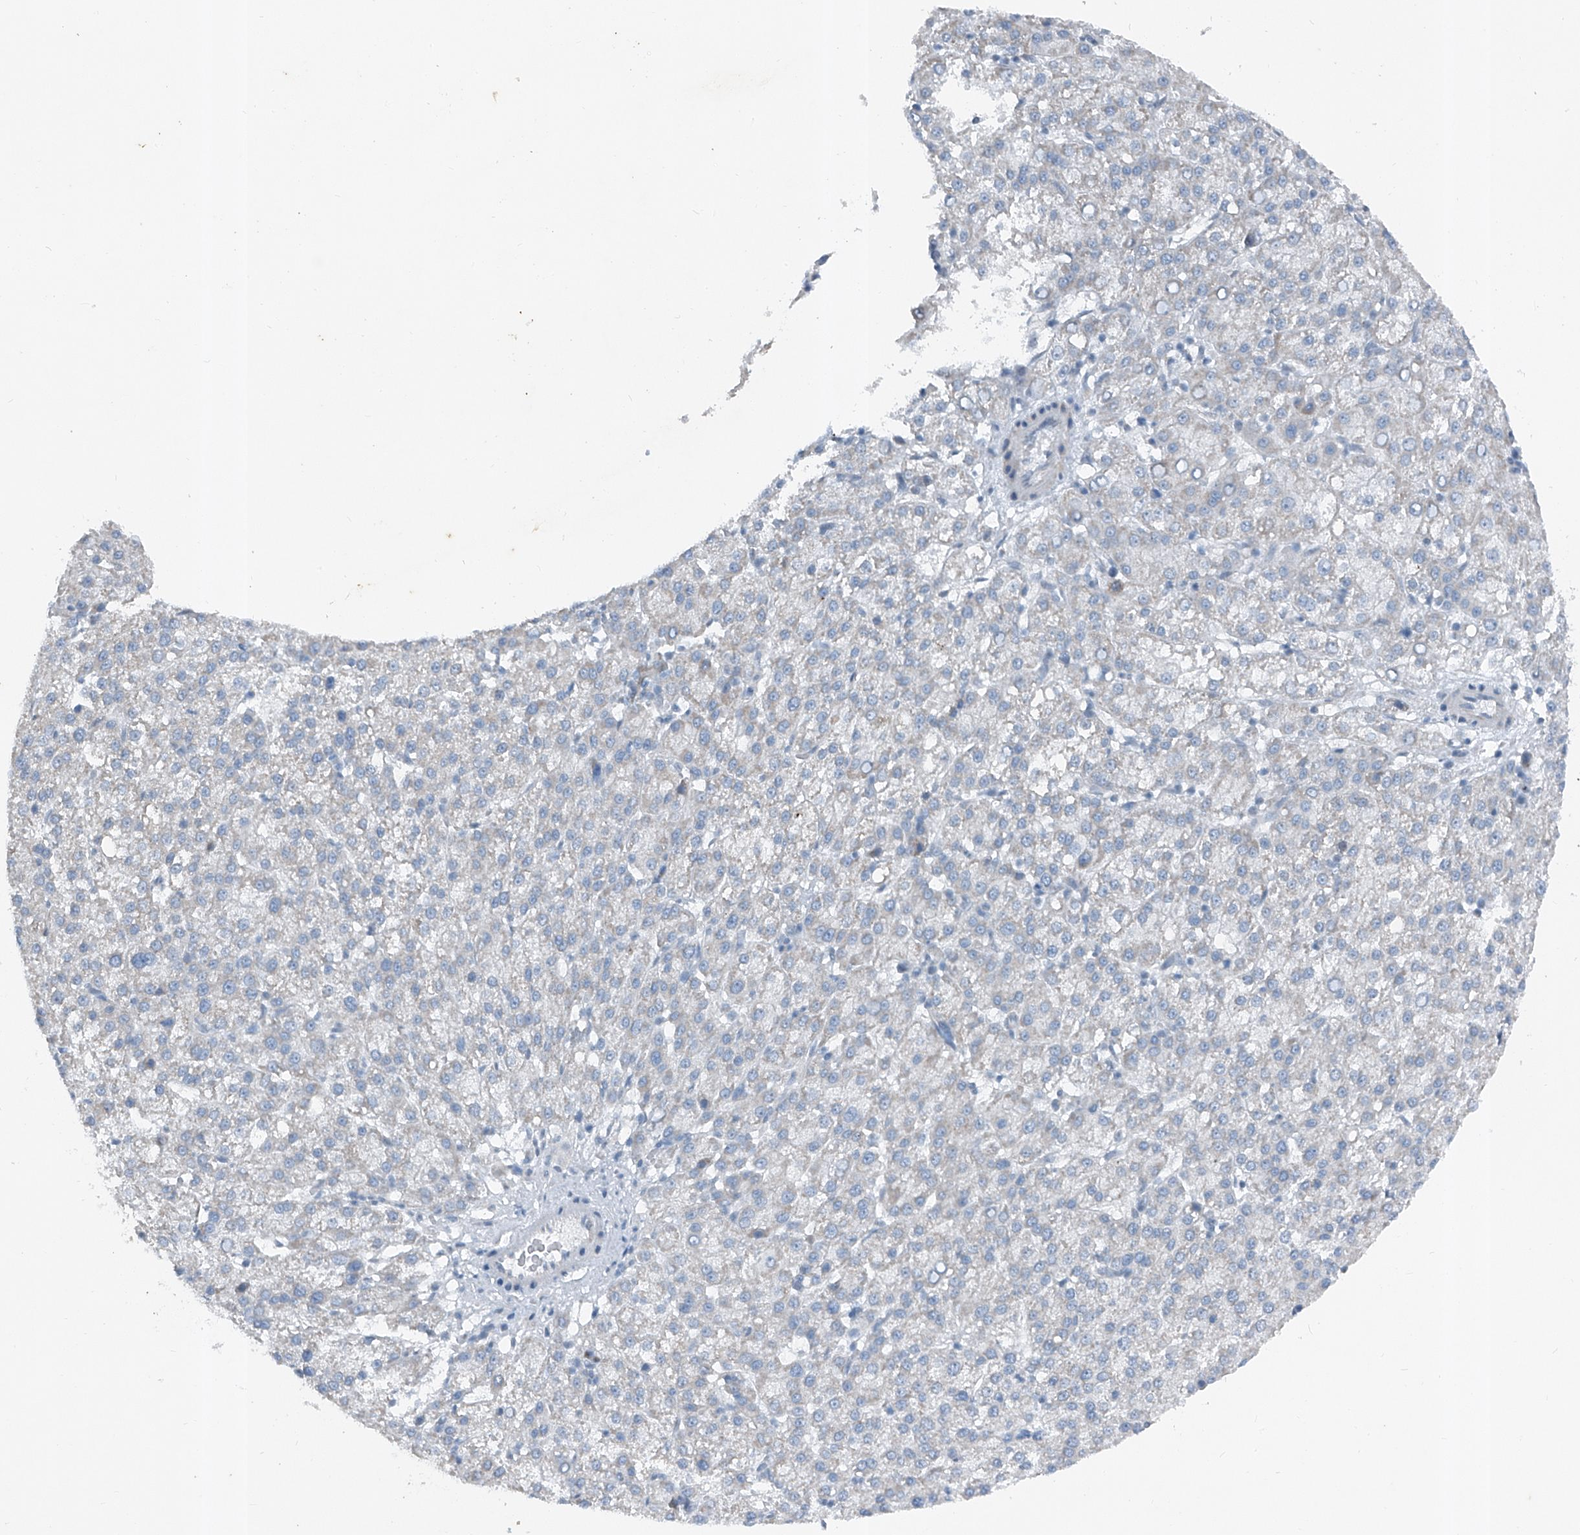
{"staining": {"intensity": "negative", "quantity": "none", "location": "none"}, "tissue": "liver cancer", "cell_type": "Tumor cells", "image_type": "cancer", "snomed": [{"axis": "morphology", "description": "Carcinoma, Hepatocellular, NOS"}, {"axis": "topography", "description": "Liver"}], "caption": "High power microscopy histopathology image of an immunohistochemistry image of liver hepatocellular carcinoma, revealing no significant staining in tumor cells. (DAB (3,3'-diaminobenzidine) IHC, high magnification).", "gene": "DYRK1B", "patient": {"sex": "female", "age": 58}}